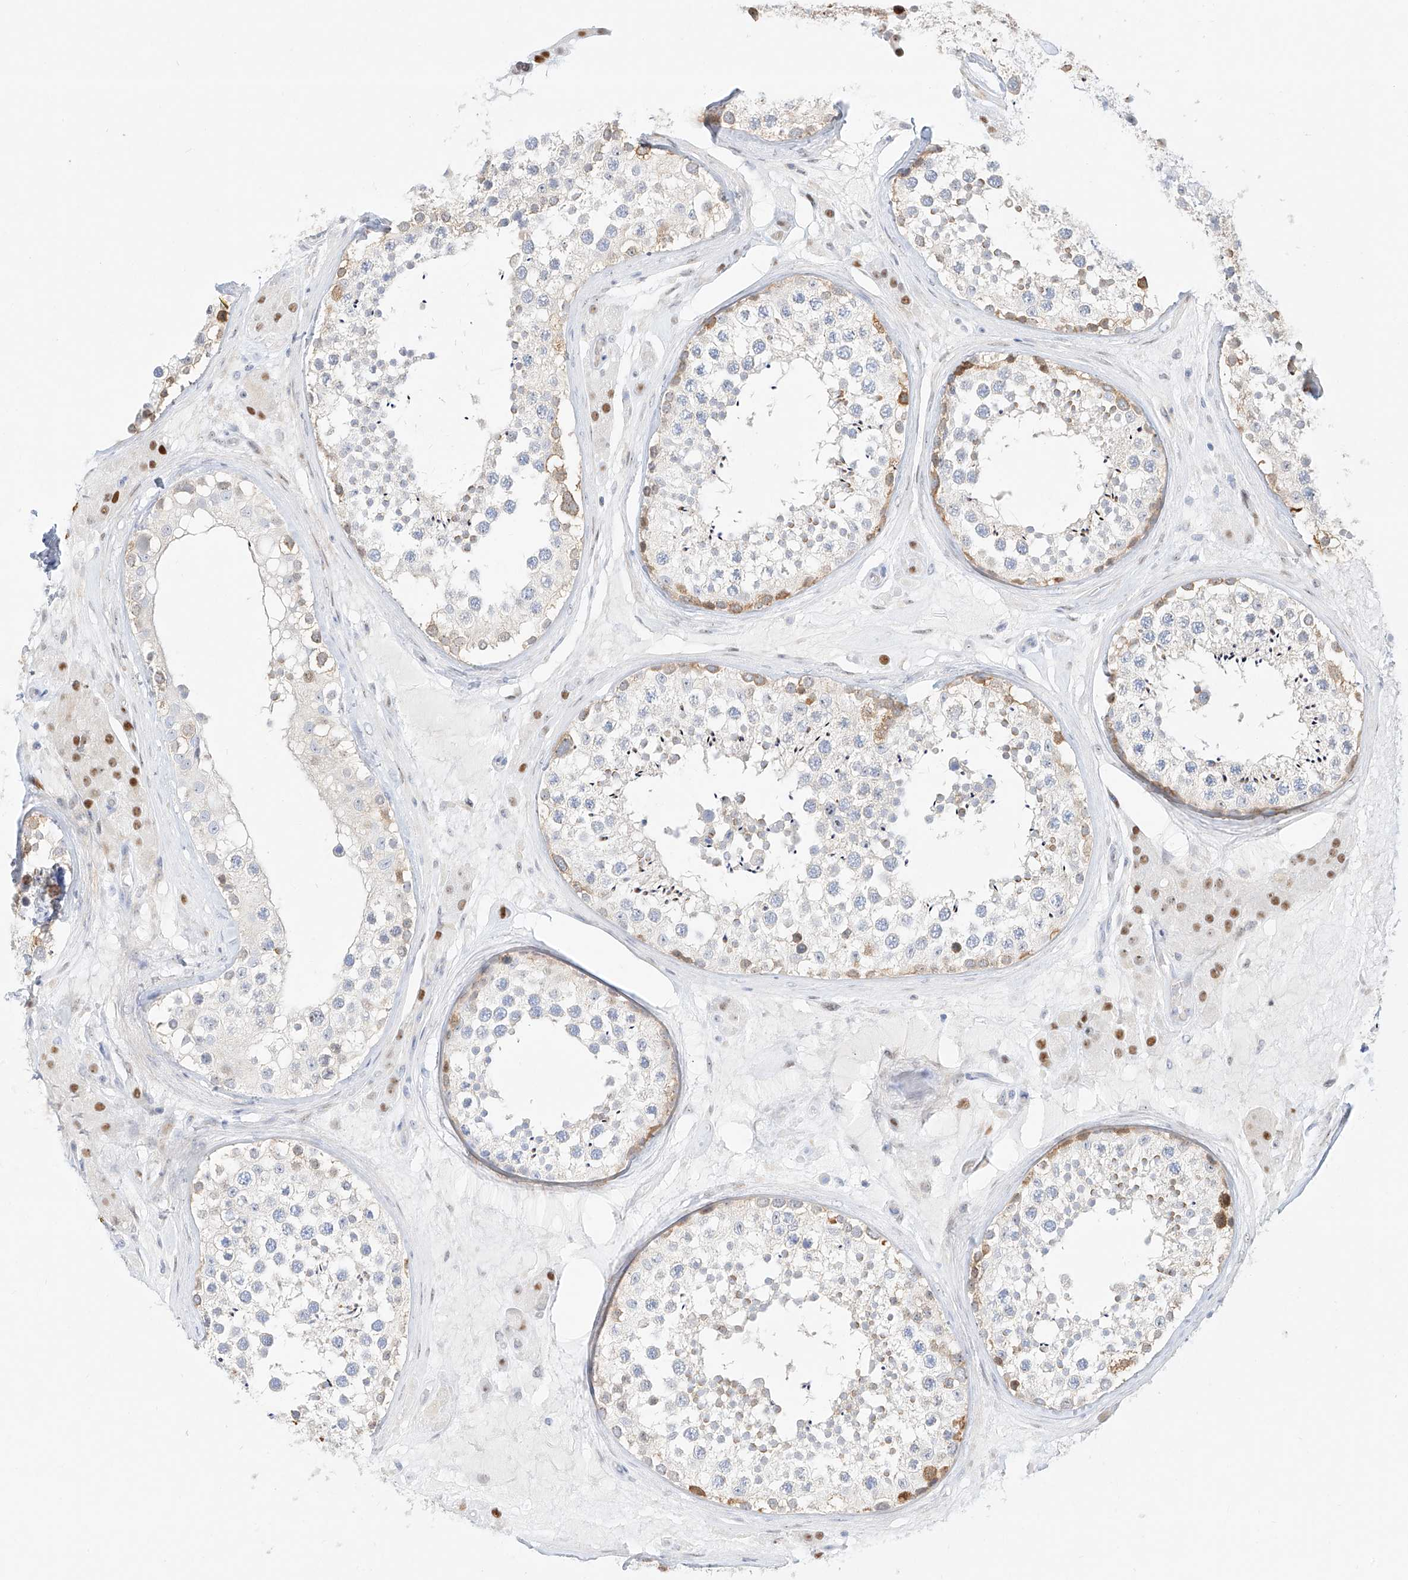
{"staining": {"intensity": "moderate", "quantity": "<25%", "location": "cytoplasmic/membranous,nuclear"}, "tissue": "testis", "cell_type": "Cells in seminiferous ducts", "image_type": "normal", "snomed": [{"axis": "morphology", "description": "Normal tissue, NOS"}, {"axis": "topography", "description": "Testis"}], "caption": "This photomicrograph reveals immunohistochemistry (IHC) staining of normal testis, with low moderate cytoplasmic/membranous,nuclear expression in approximately <25% of cells in seminiferous ducts.", "gene": "SNU13", "patient": {"sex": "male", "age": 46}}